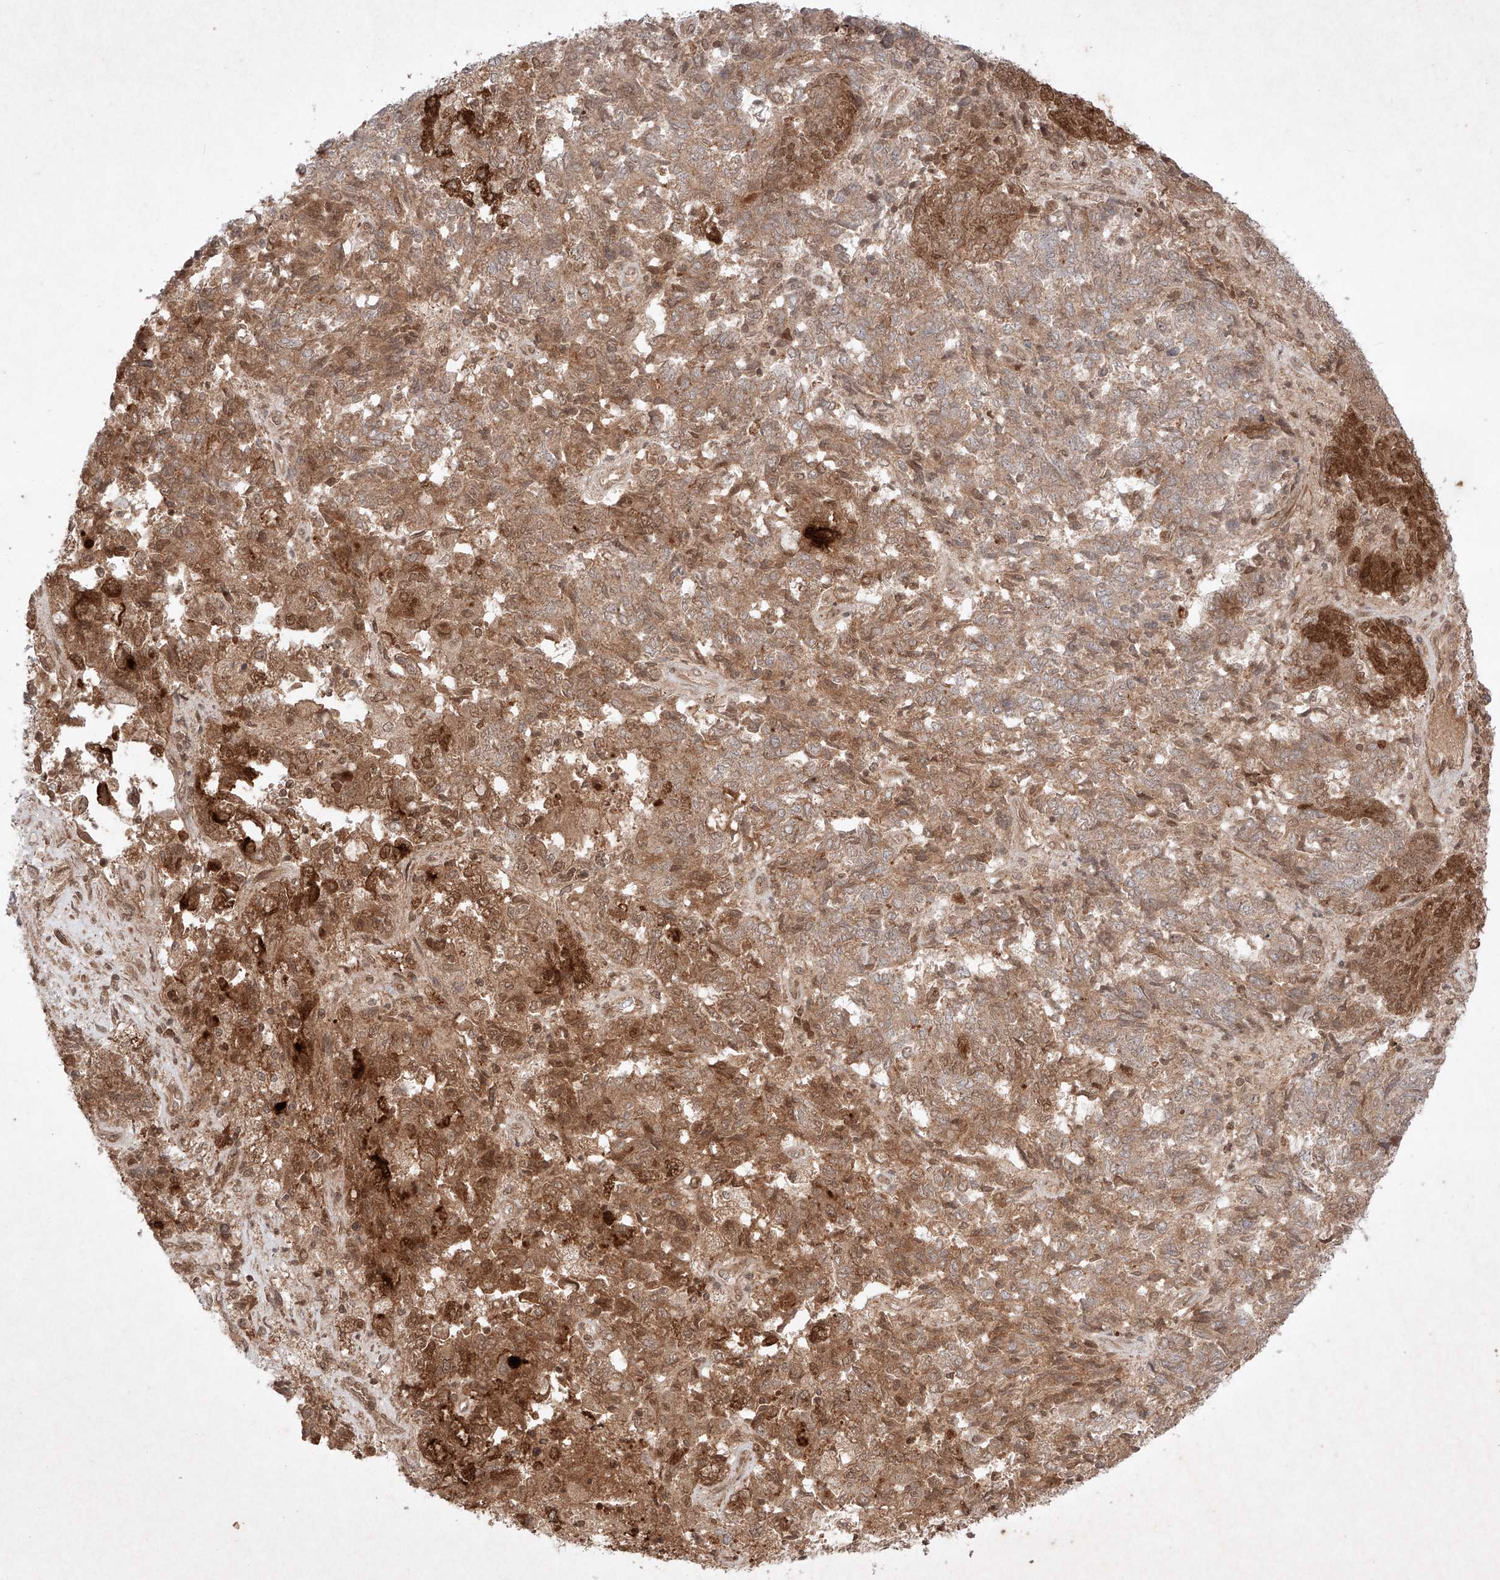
{"staining": {"intensity": "moderate", "quantity": ">75%", "location": "cytoplasmic/membranous,nuclear"}, "tissue": "endometrial cancer", "cell_type": "Tumor cells", "image_type": "cancer", "snomed": [{"axis": "morphology", "description": "Adenocarcinoma, NOS"}, {"axis": "topography", "description": "Endometrium"}], "caption": "Immunohistochemistry (DAB (3,3'-diaminobenzidine)) staining of human endometrial adenocarcinoma displays moderate cytoplasmic/membranous and nuclear protein positivity in approximately >75% of tumor cells.", "gene": "RNF31", "patient": {"sex": "female", "age": 80}}